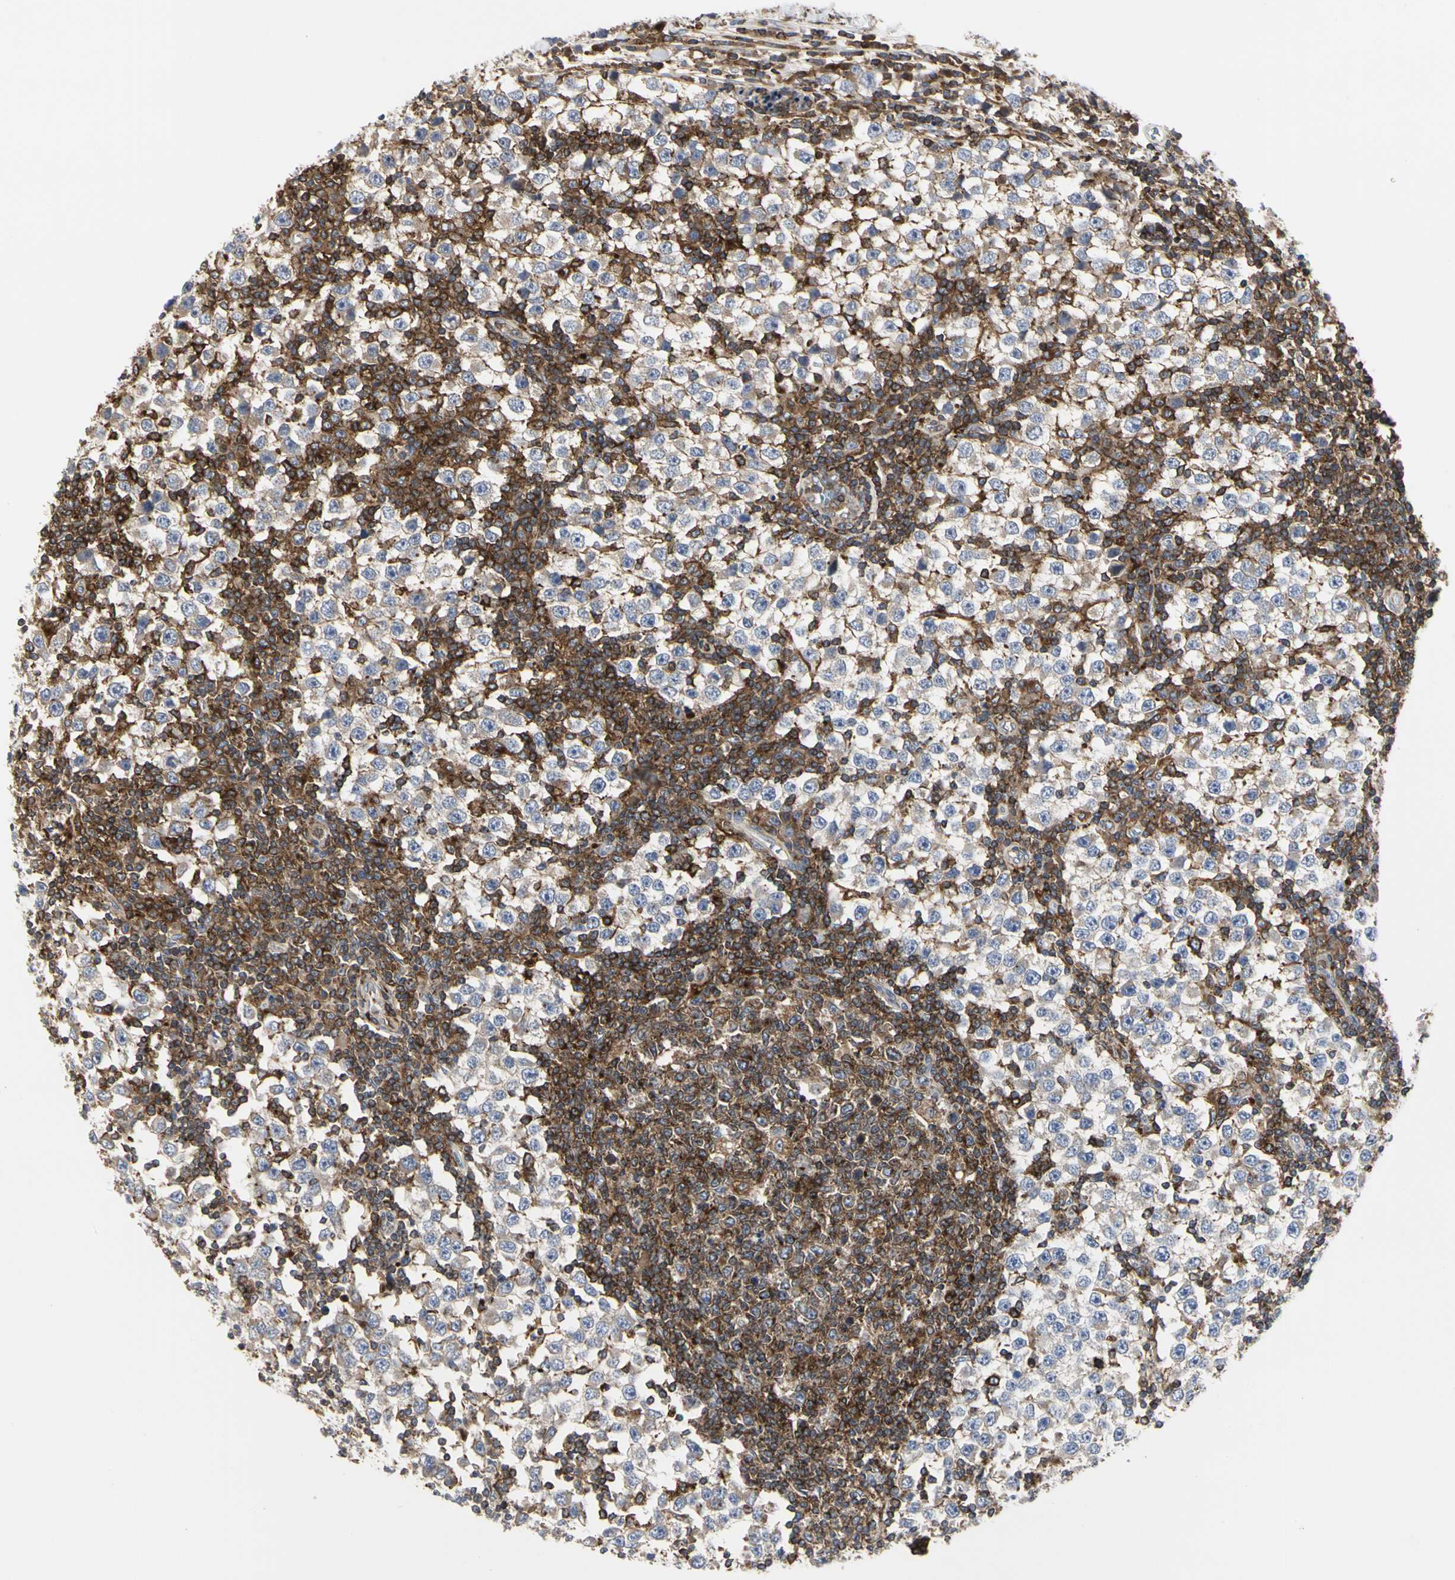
{"staining": {"intensity": "weak", "quantity": "<25%", "location": "cytoplasmic/membranous"}, "tissue": "testis cancer", "cell_type": "Tumor cells", "image_type": "cancer", "snomed": [{"axis": "morphology", "description": "Seminoma, NOS"}, {"axis": "topography", "description": "Testis"}], "caption": "Immunohistochemistry image of testis seminoma stained for a protein (brown), which displays no expression in tumor cells.", "gene": "NAPG", "patient": {"sex": "male", "age": 65}}